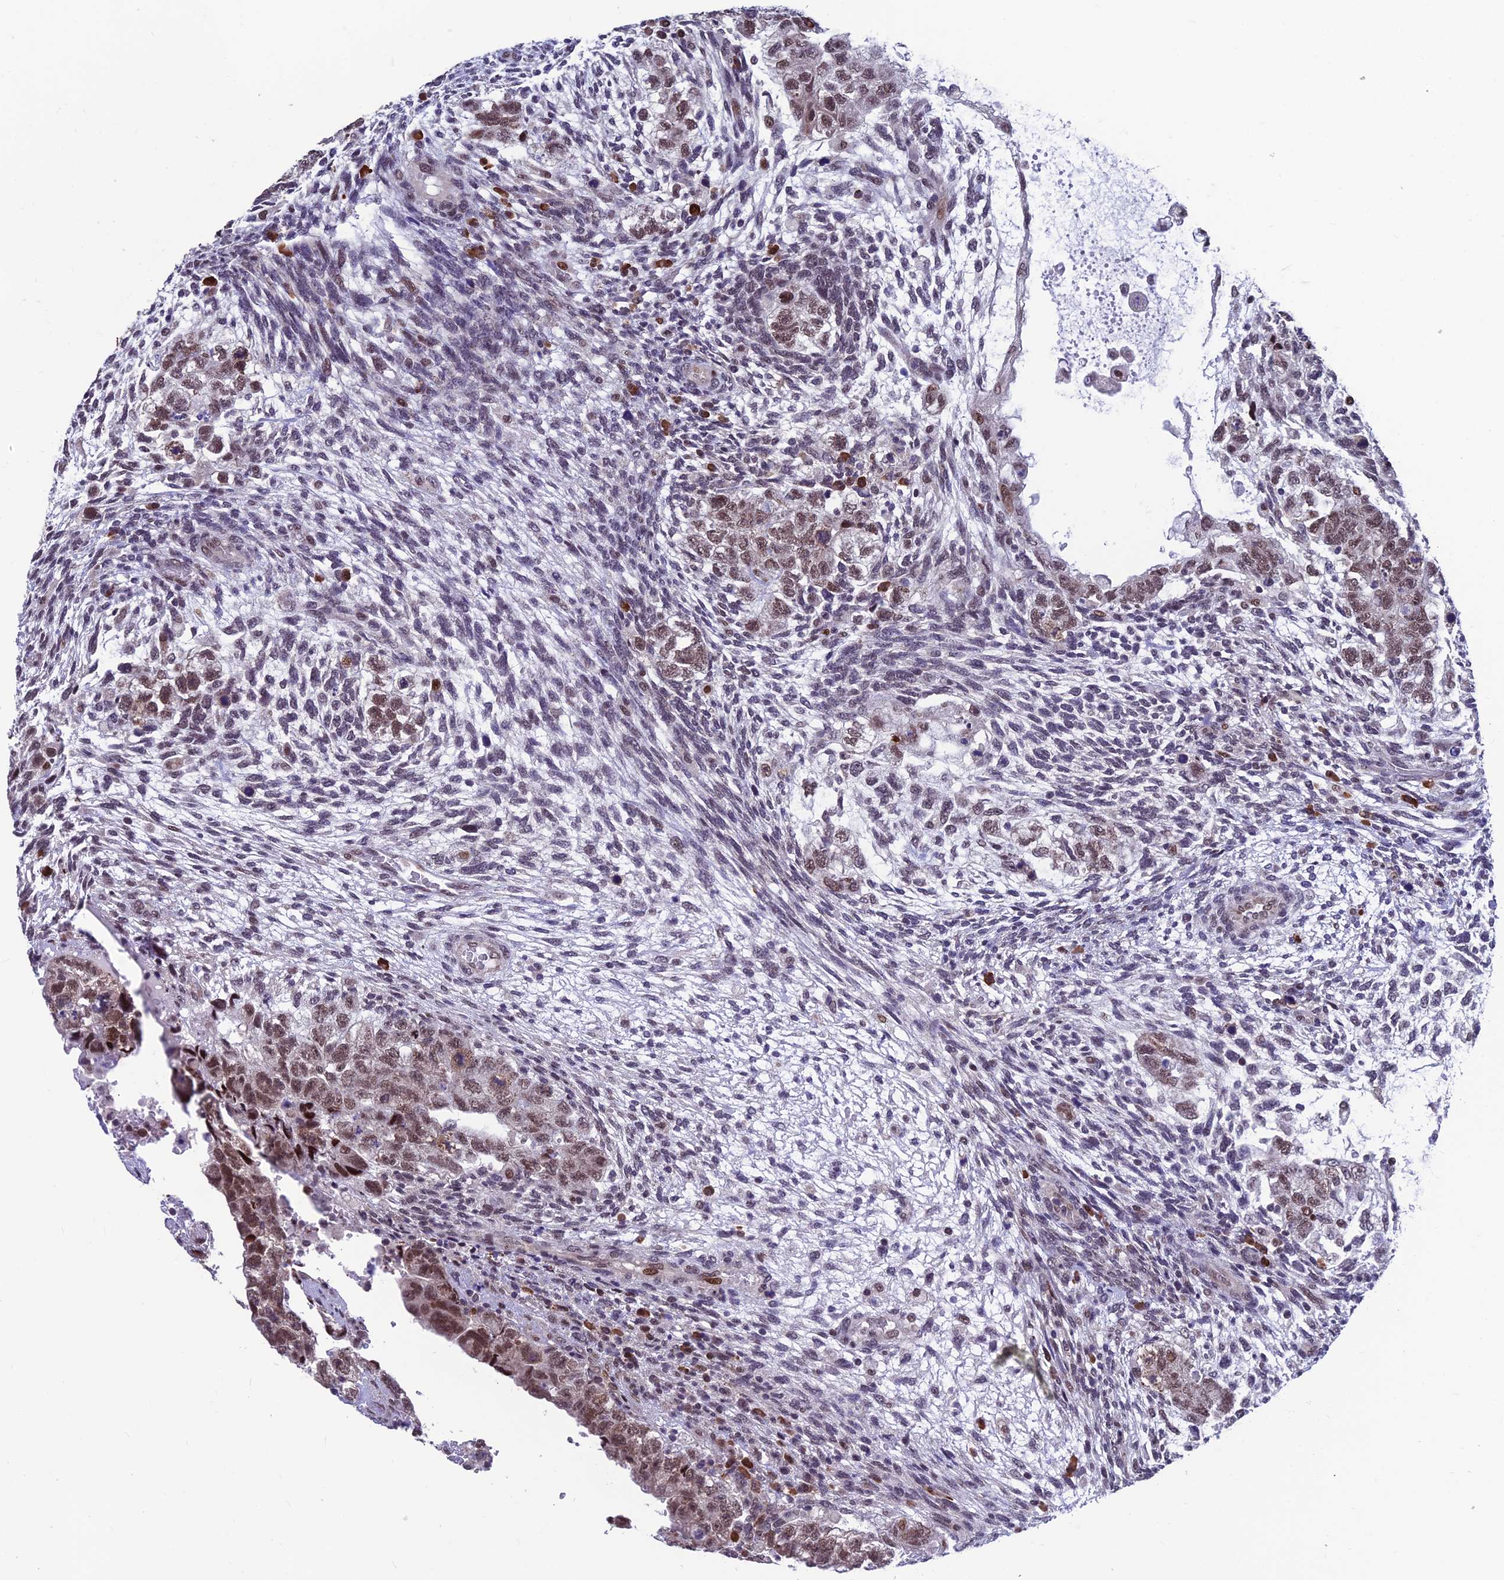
{"staining": {"intensity": "moderate", "quantity": ">75%", "location": "nuclear"}, "tissue": "testis cancer", "cell_type": "Tumor cells", "image_type": "cancer", "snomed": [{"axis": "morphology", "description": "Normal tissue, NOS"}, {"axis": "morphology", "description": "Carcinoma, Embryonal, NOS"}, {"axis": "topography", "description": "Testis"}], "caption": "Moderate nuclear protein expression is seen in approximately >75% of tumor cells in embryonal carcinoma (testis). Ihc stains the protein in brown and the nuclei are stained blue.", "gene": "KIAA1191", "patient": {"sex": "male", "age": 36}}